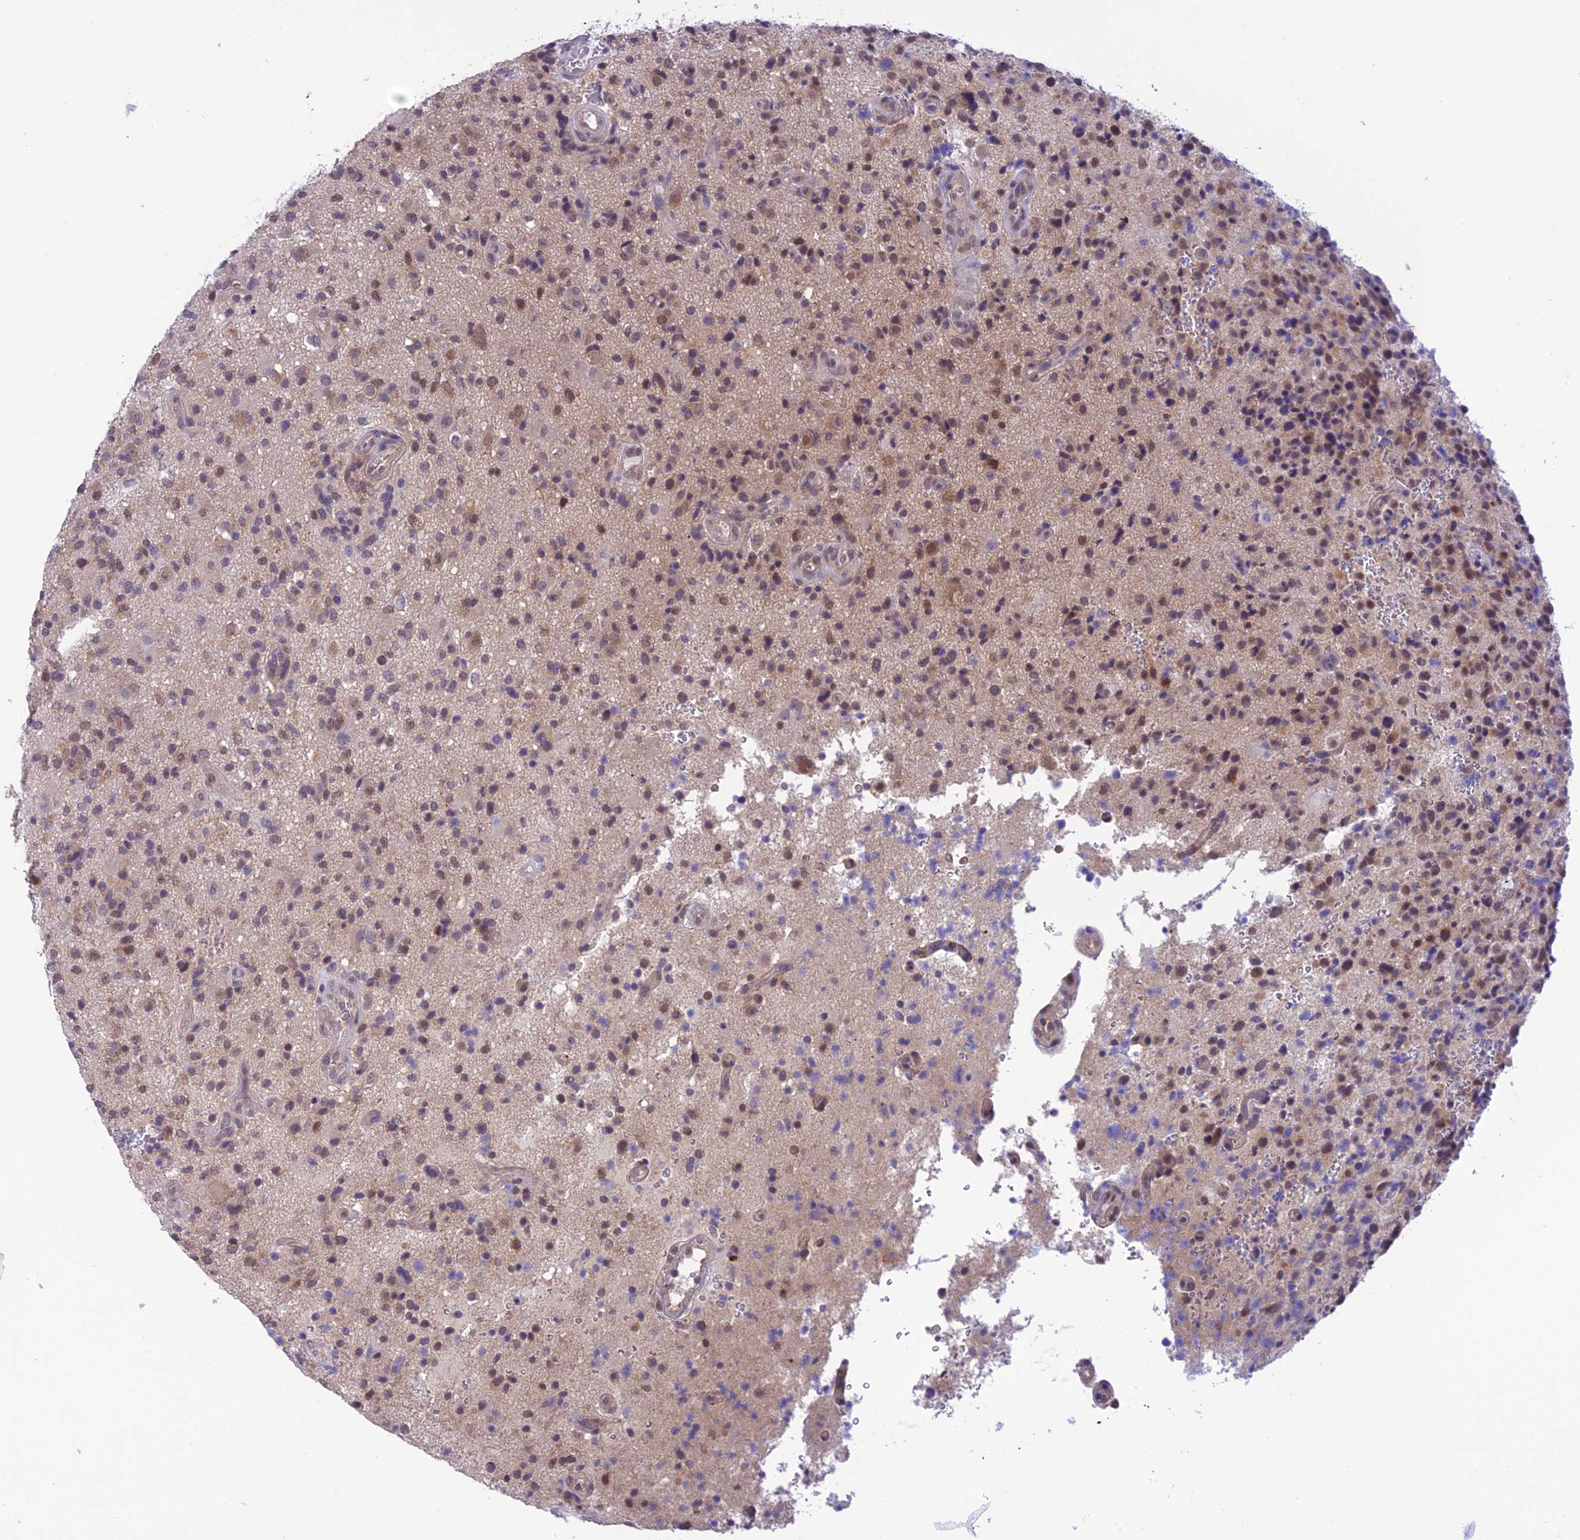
{"staining": {"intensity": "weak", "quantity": "25%-75%", "location": "cytoplasmic/membranous,nuclear"}, "tissue": "glioma", "cell_type": "Tumor cells", "image_type": "cancer", "snomed": [{"axis": "morphology", "description": "Glioma, malignant, High grade"}, {"axis": "topography", "description": "Brain"}], "caption": "An immunohistochemistry (IHC) histopathology image of neoplastic tissue is shown. Protein staining in brown shows weak cytoplasmic/membranous and nuclear positivity in malignant glioma (high-grade) within tumor cells.", "gene": "RNF126", "patient": {"sex": "male", "age": 47}}